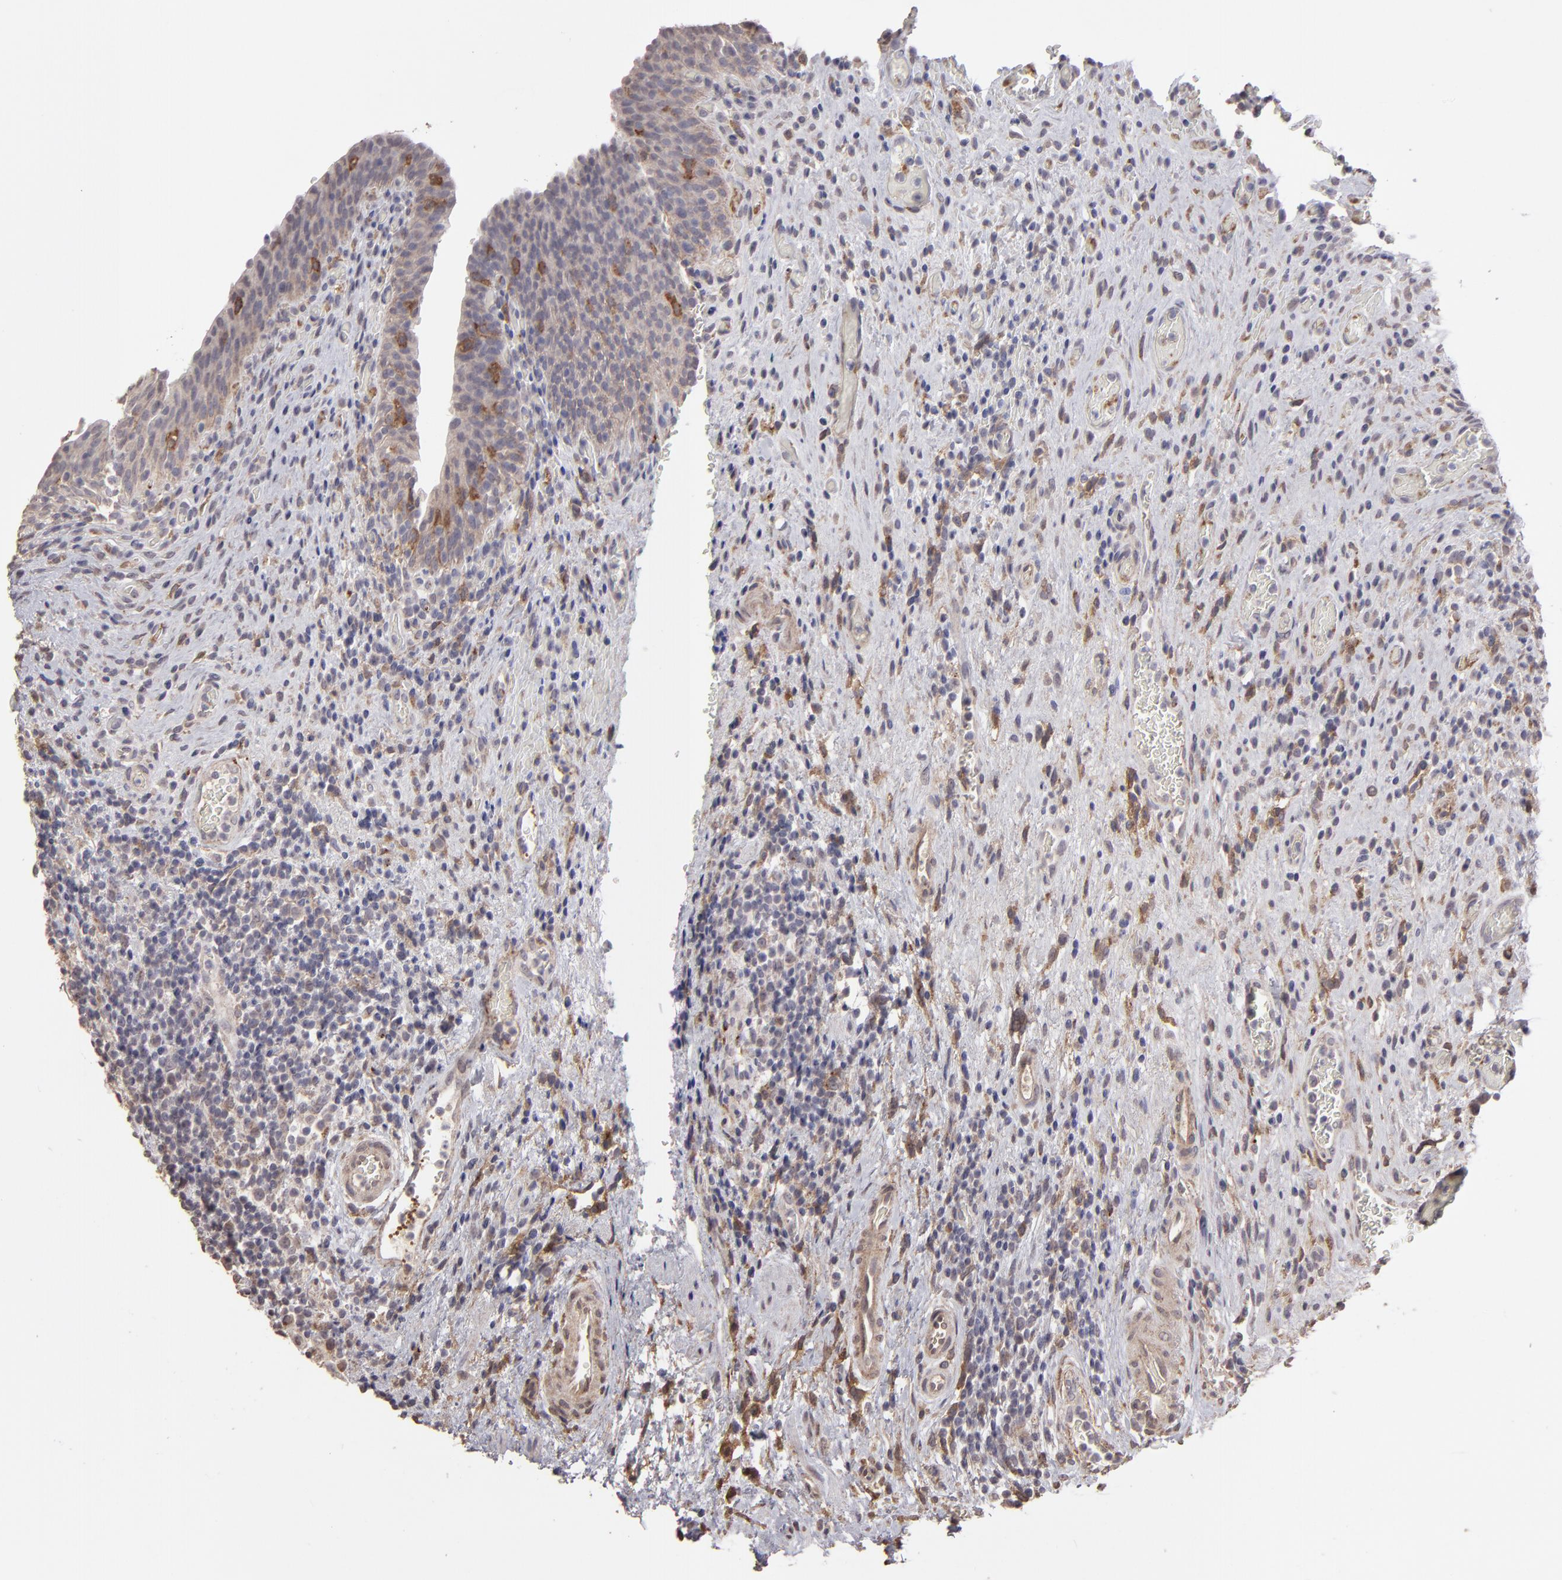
{"staining": {"intensity": "weak", "quantity": "25%-75%", "location": "cytoplasmic/membranous"}, "tissue": "urinary bladder", "cell_type": "Urothelial cells", "image_type": "normal", "snomed": [{"axis": "morphology", "description": "Normal tissue, NOS"}, {"axis": "morphology", "description": "Urothelial carcinoma, High grade"}, {"axis": "topography", "description": "Urinary bladder"}], "caption": "DAB (3,3'-diaminobenzidine) immunohistochemical staining of unremarkable urinary bladder displays weak cytoplasmic/membranous protein expression in approximately 25%-75% of urothelial cells.", "gene": "ITGB5", "patient": {"sex": "male", "age": 51}}